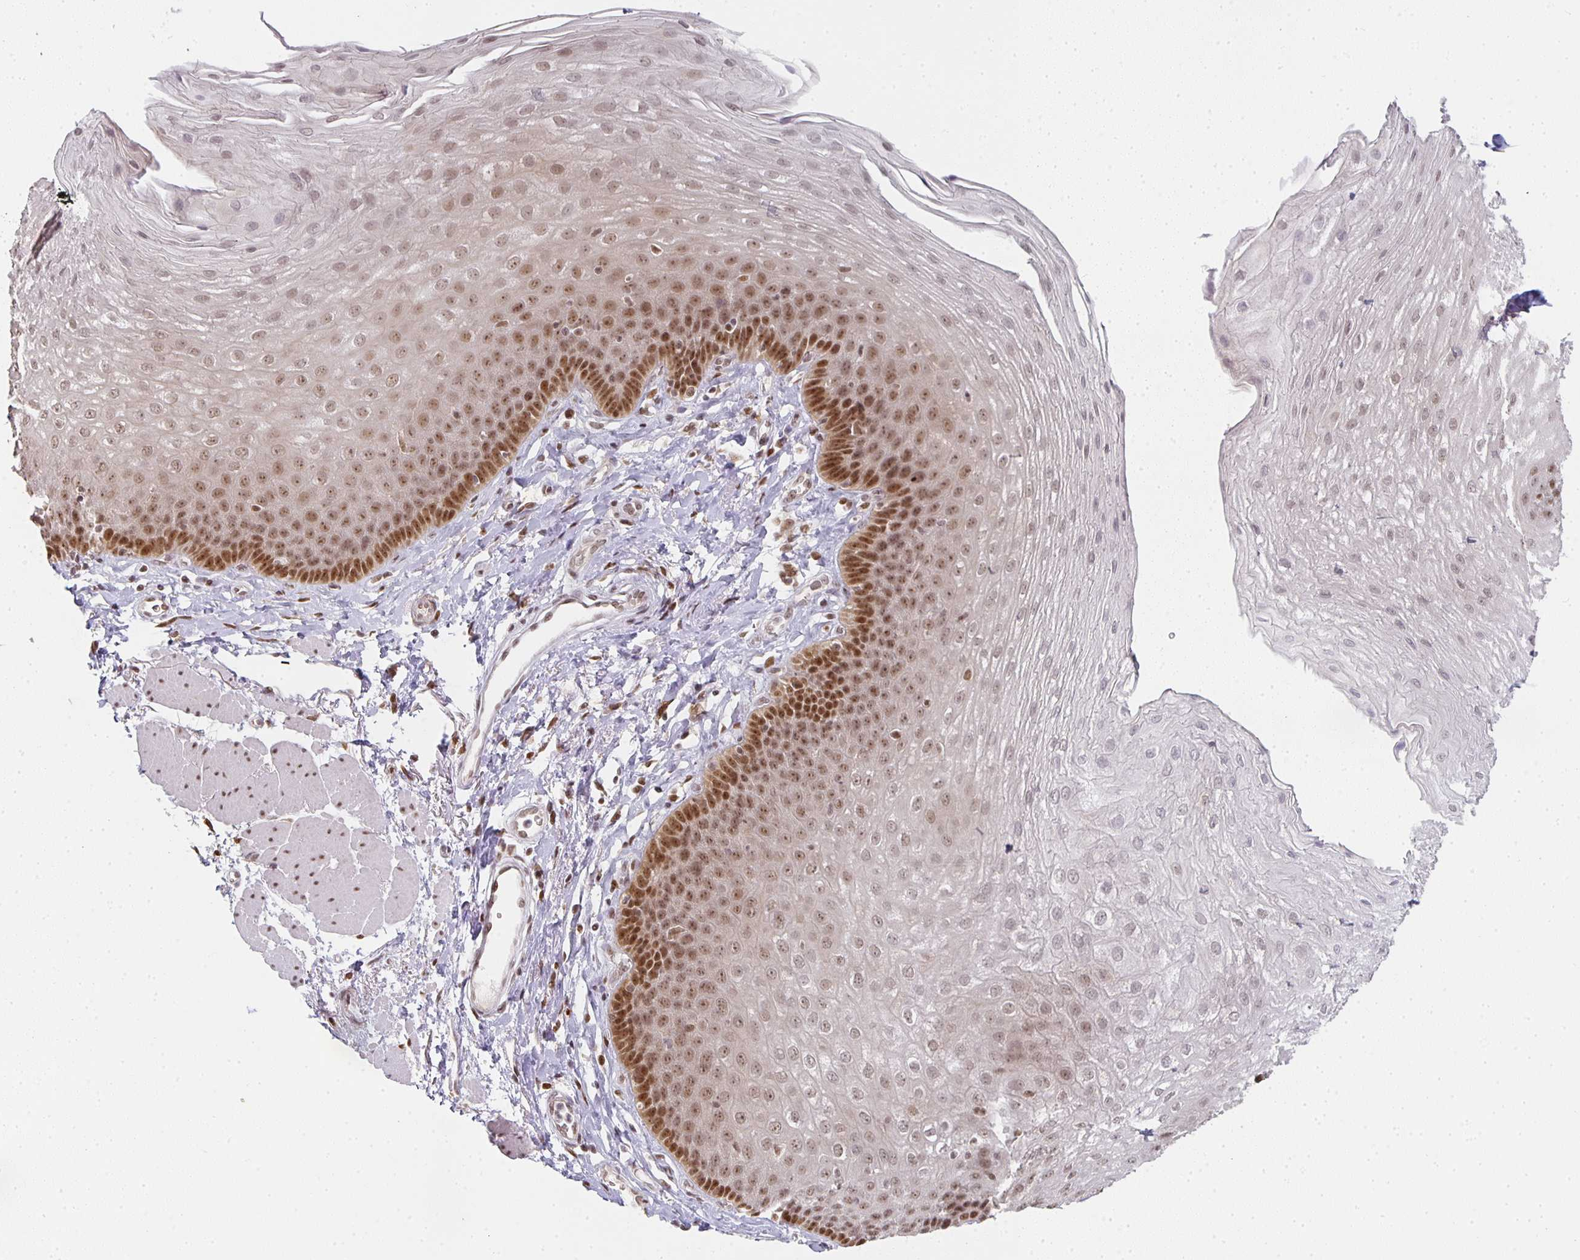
{"staining": {"intensity": "moderate", "quantity": ">75%", "location": "nuclear"}, "tissue": "esophagus", "cell_type": "Squamous epithelial cells", "image_type": "normal", "snomed": [{"axis": "morphology", "description": "Normal tissue, NOS"}, {"axis": "topography", "description": "Esophagus"}], "caption": "Immunohistochemistry (IHC) image of benign human esophagus stained for a protein (brown), which demonstrates medium levels of moderate nuclear positivity in about >75% of squamous epithelial cells.", "gene": "SMARCA2", "patient": {"sex": "female", "age": 81}}